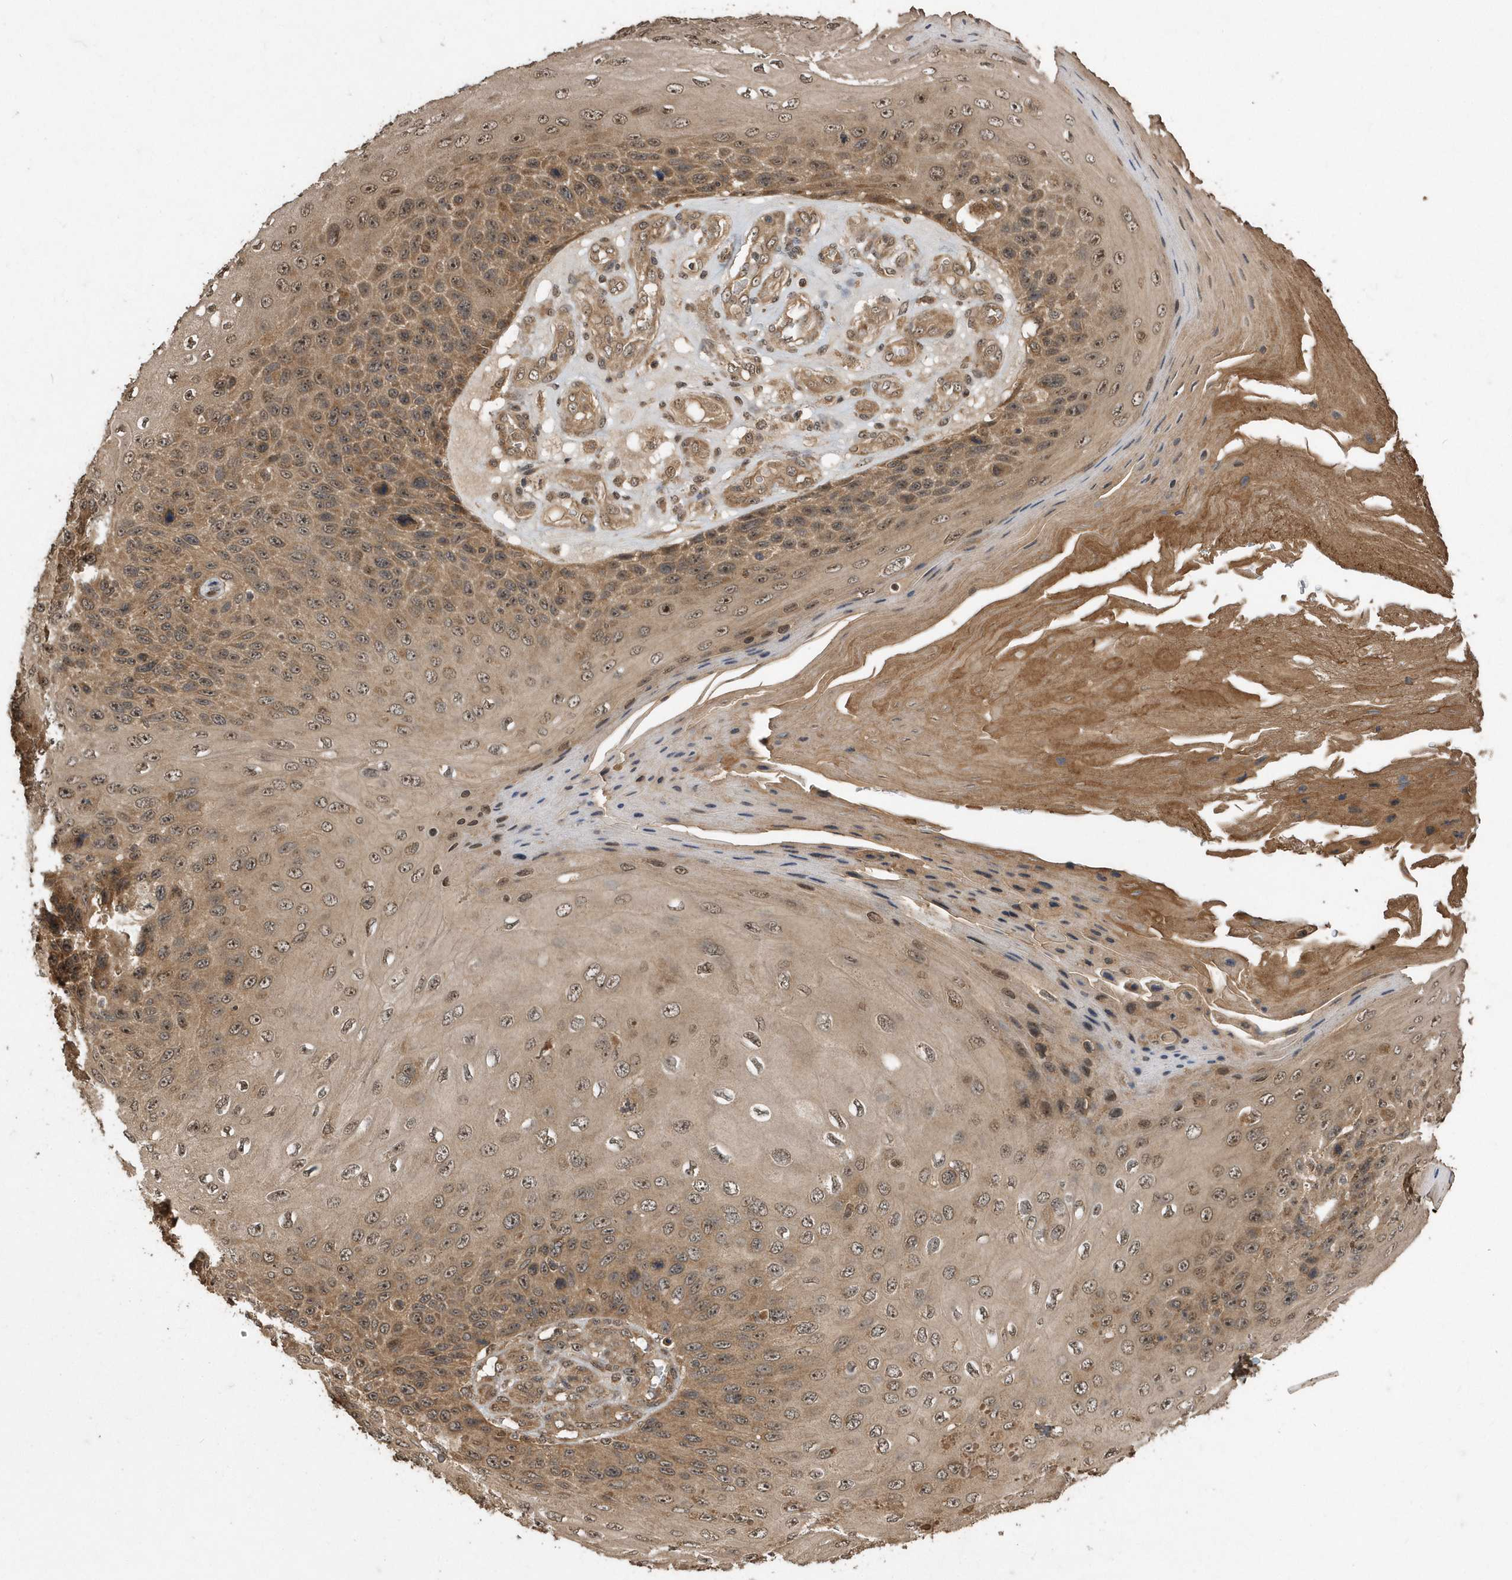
{"staining": {"intensity": "moderate", "quantity": ">75%", "location": "cytoplasmic/membranous,nuclear"}, "tissue": "skin cancer", "cell_type": "Tumor cells", "image_type": "cancer", "snomed": [{"axis": "morphology", "description": "Squamous cell carcinoma, NOS"}, {"axis": "topography", "description": "Skin"}], "caption": "There is medium levels of moderate cytoplasmic/membranous and nuclear staining in tumor cells of skin cancer, as demonstrated by immunohistochemical staining (brown color).", "gene": "WASHC5", "patient": {"sex": "female", "age": 88}}